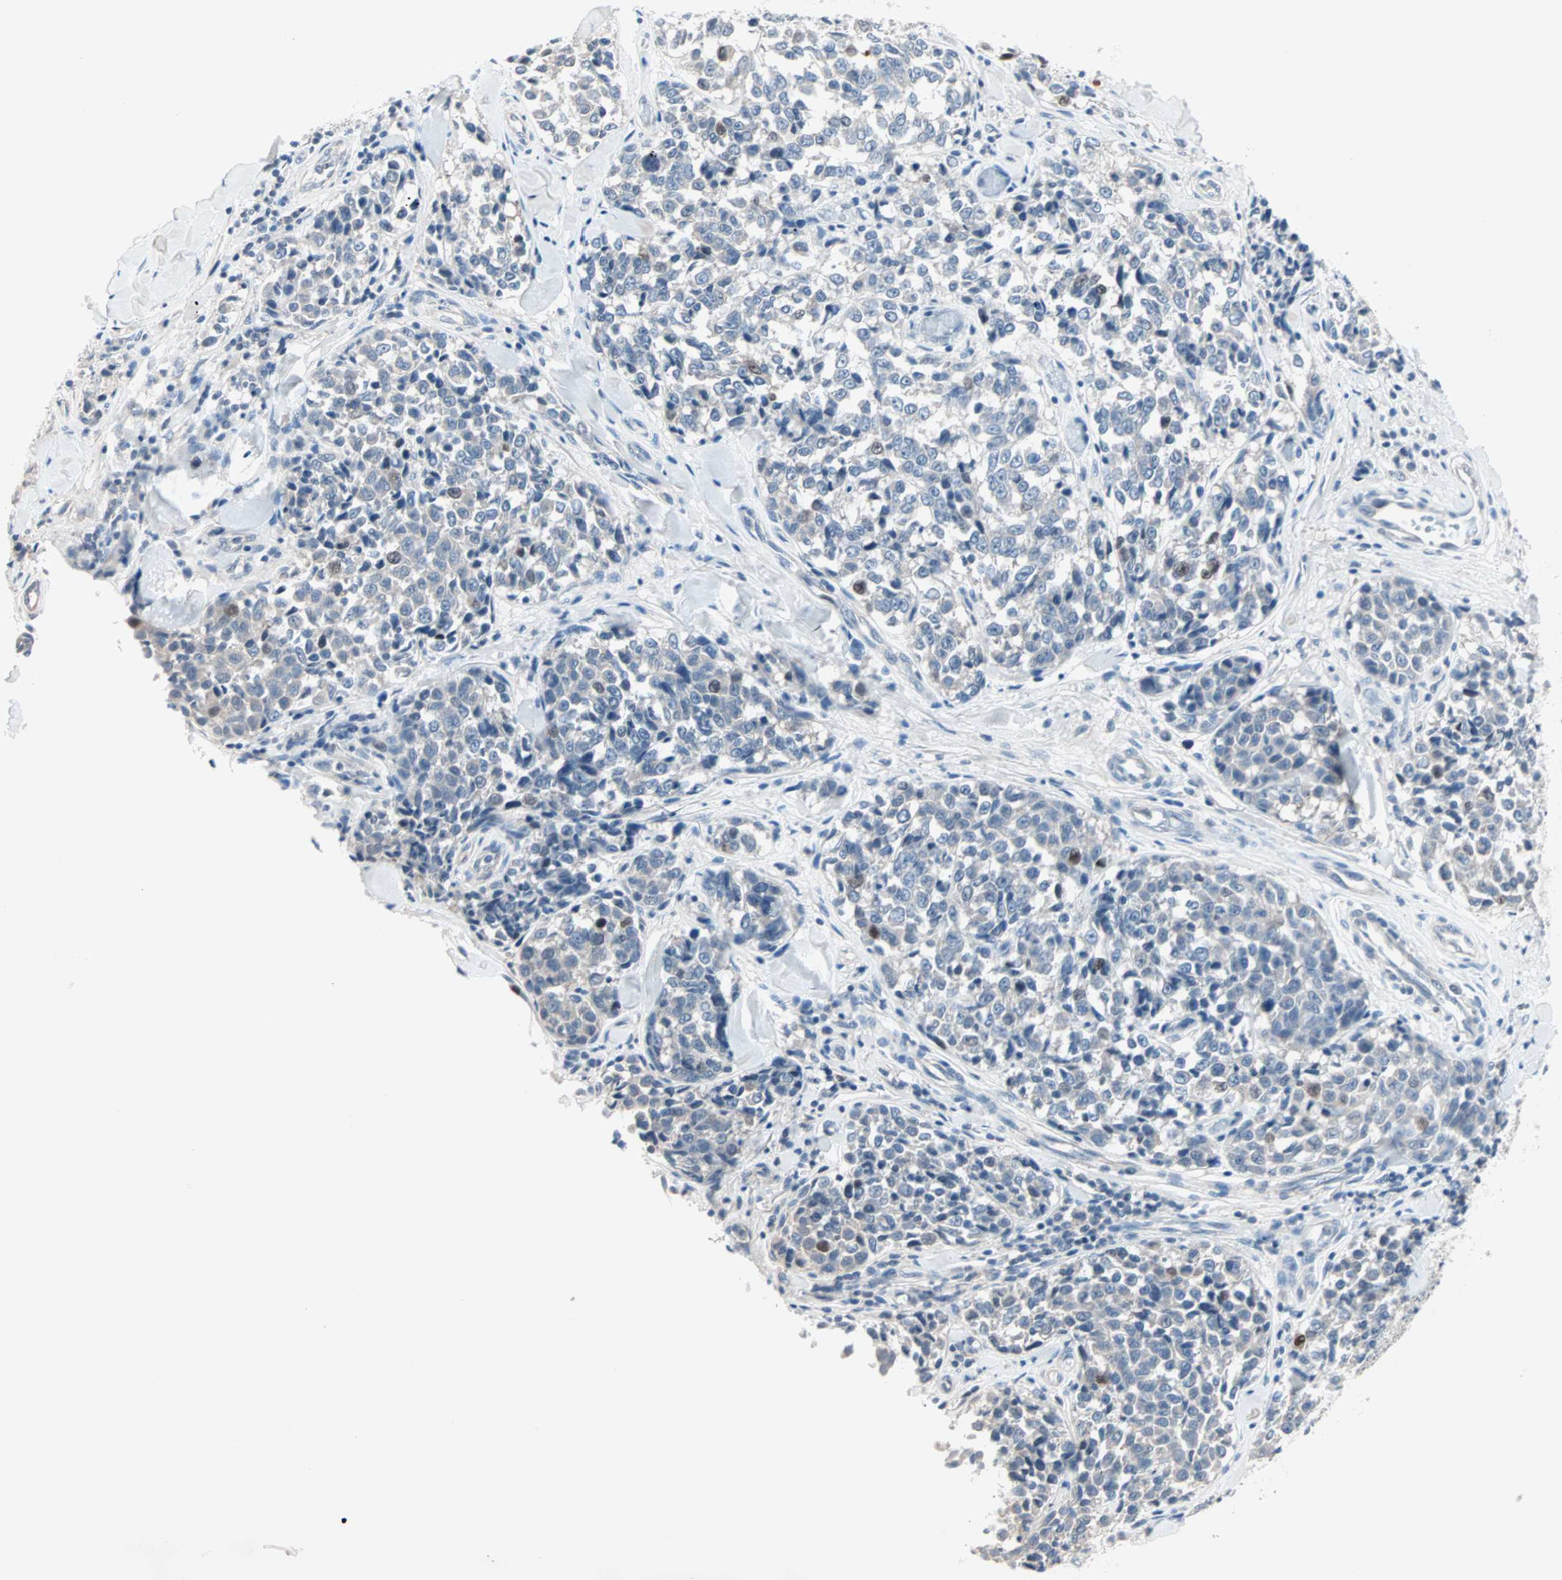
{"staining": {"intensity": "moderate", "quantity": "<25%", "location": "nuclear"}, "tissue": "melanoma", "cell_type": "Tumor cells", "image_type": "cancer", "snomed": [{"axis": "morphology", "description": "Malignant melanoma, NOS"}, {"axis": "topography", "description": "Skin"}], "caption": "Immunohistochemical staining of malignant melanoma displays low levels of moderate nuclear staining in about <25% of tumor cells. (Stains: DAB in brown, nuclei in blue, Microscopy: brightfield microscopy at high magnification).", "gene": "CCNE2", "patient": {"sex": "female", "age": 64}}